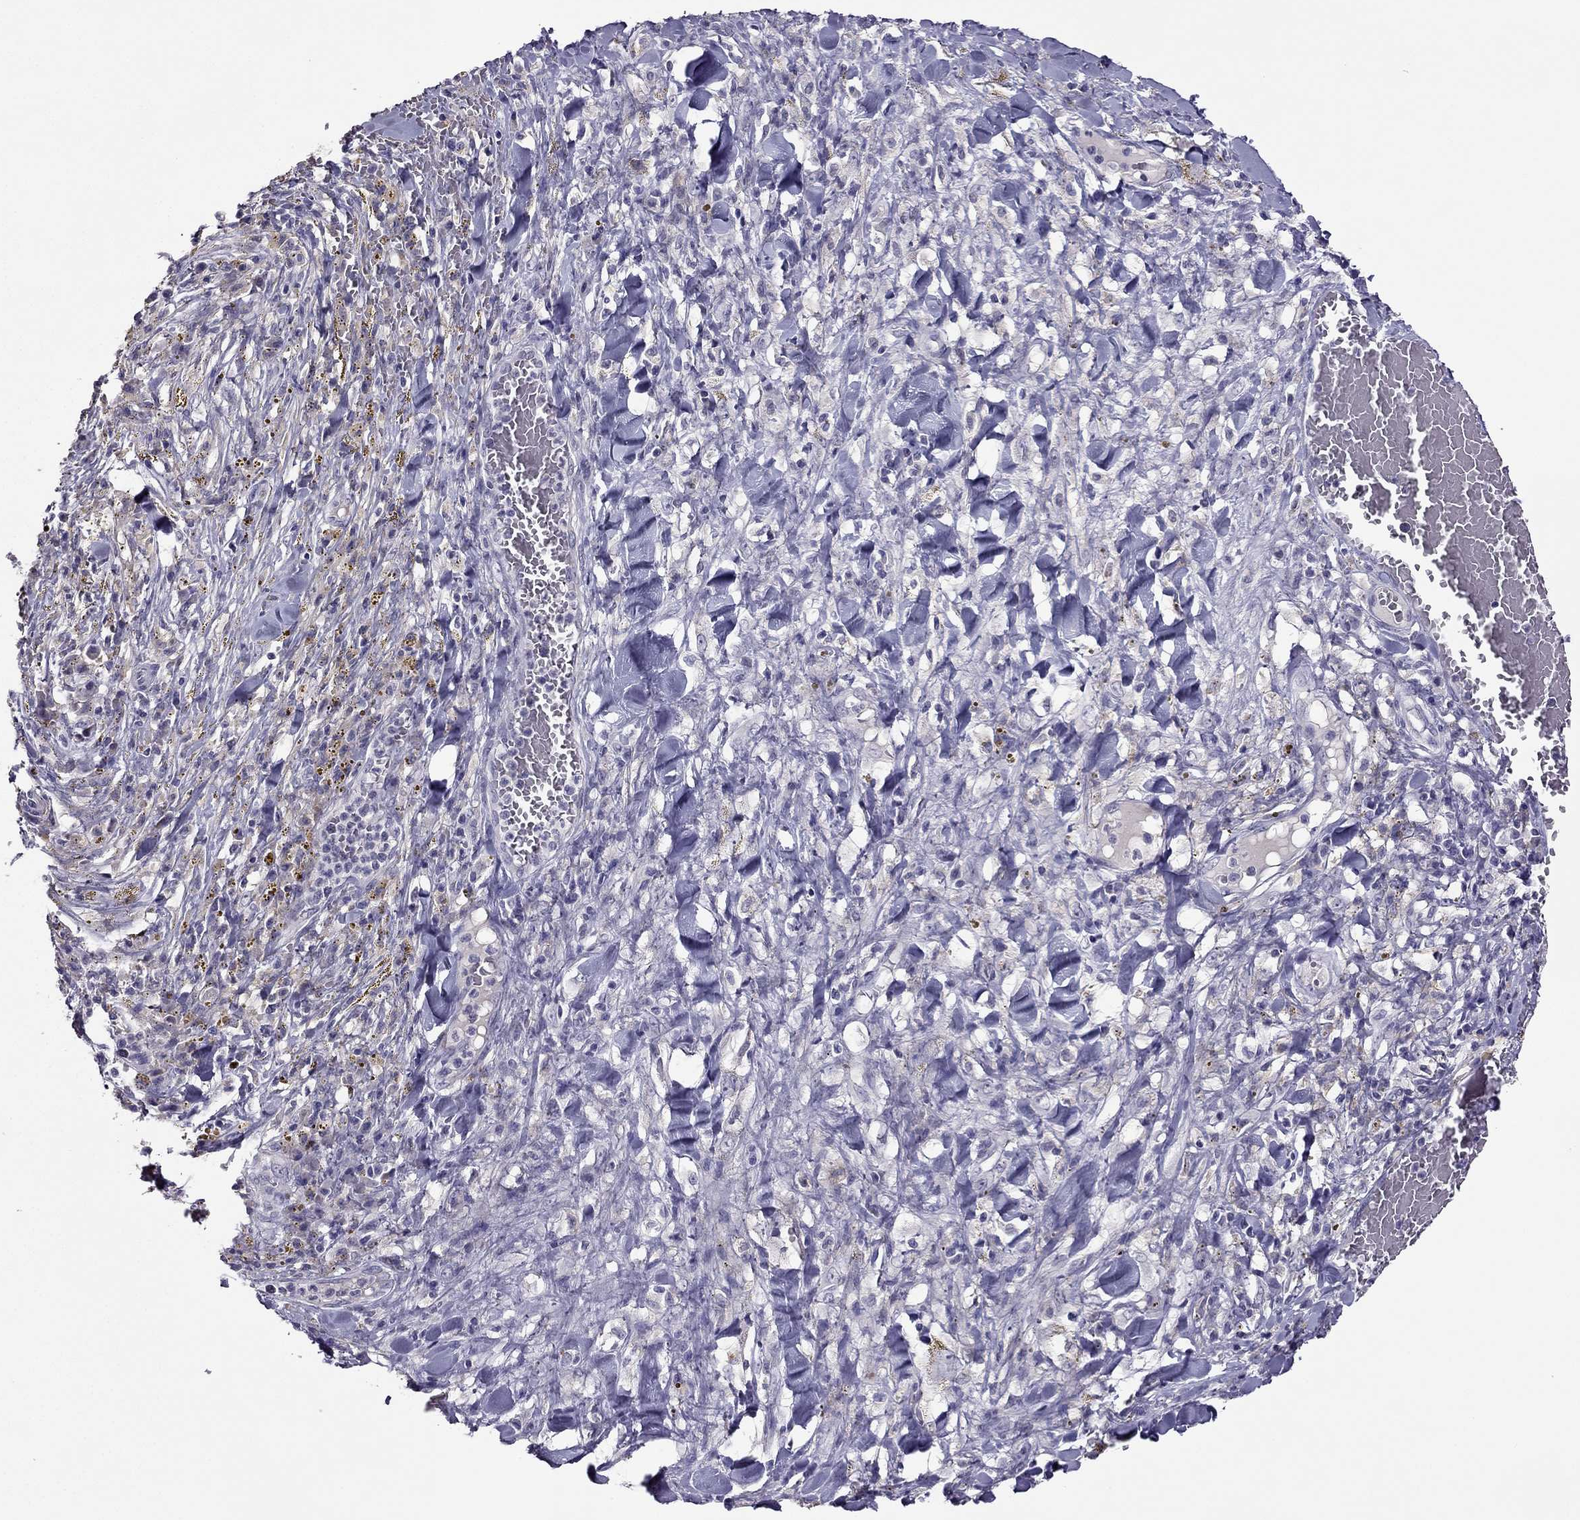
{"staining": {"intensity": "negative", "quantity": "none", "location": "none"}, "tissue": "melanoma", "cell_type": "Tumor cells", "image_type": "cancer", "snomed": [{"axis": "morphology", "description": "Malignant melanoma, NOS"}, {"axis": "topography", "description": "Skin"}], "caption": "This is an IHC photomicrograph of melanoma. There is no staining in tumor cells.", "gene": "RHO", "patient": {"sex": "female", "age": 91}}